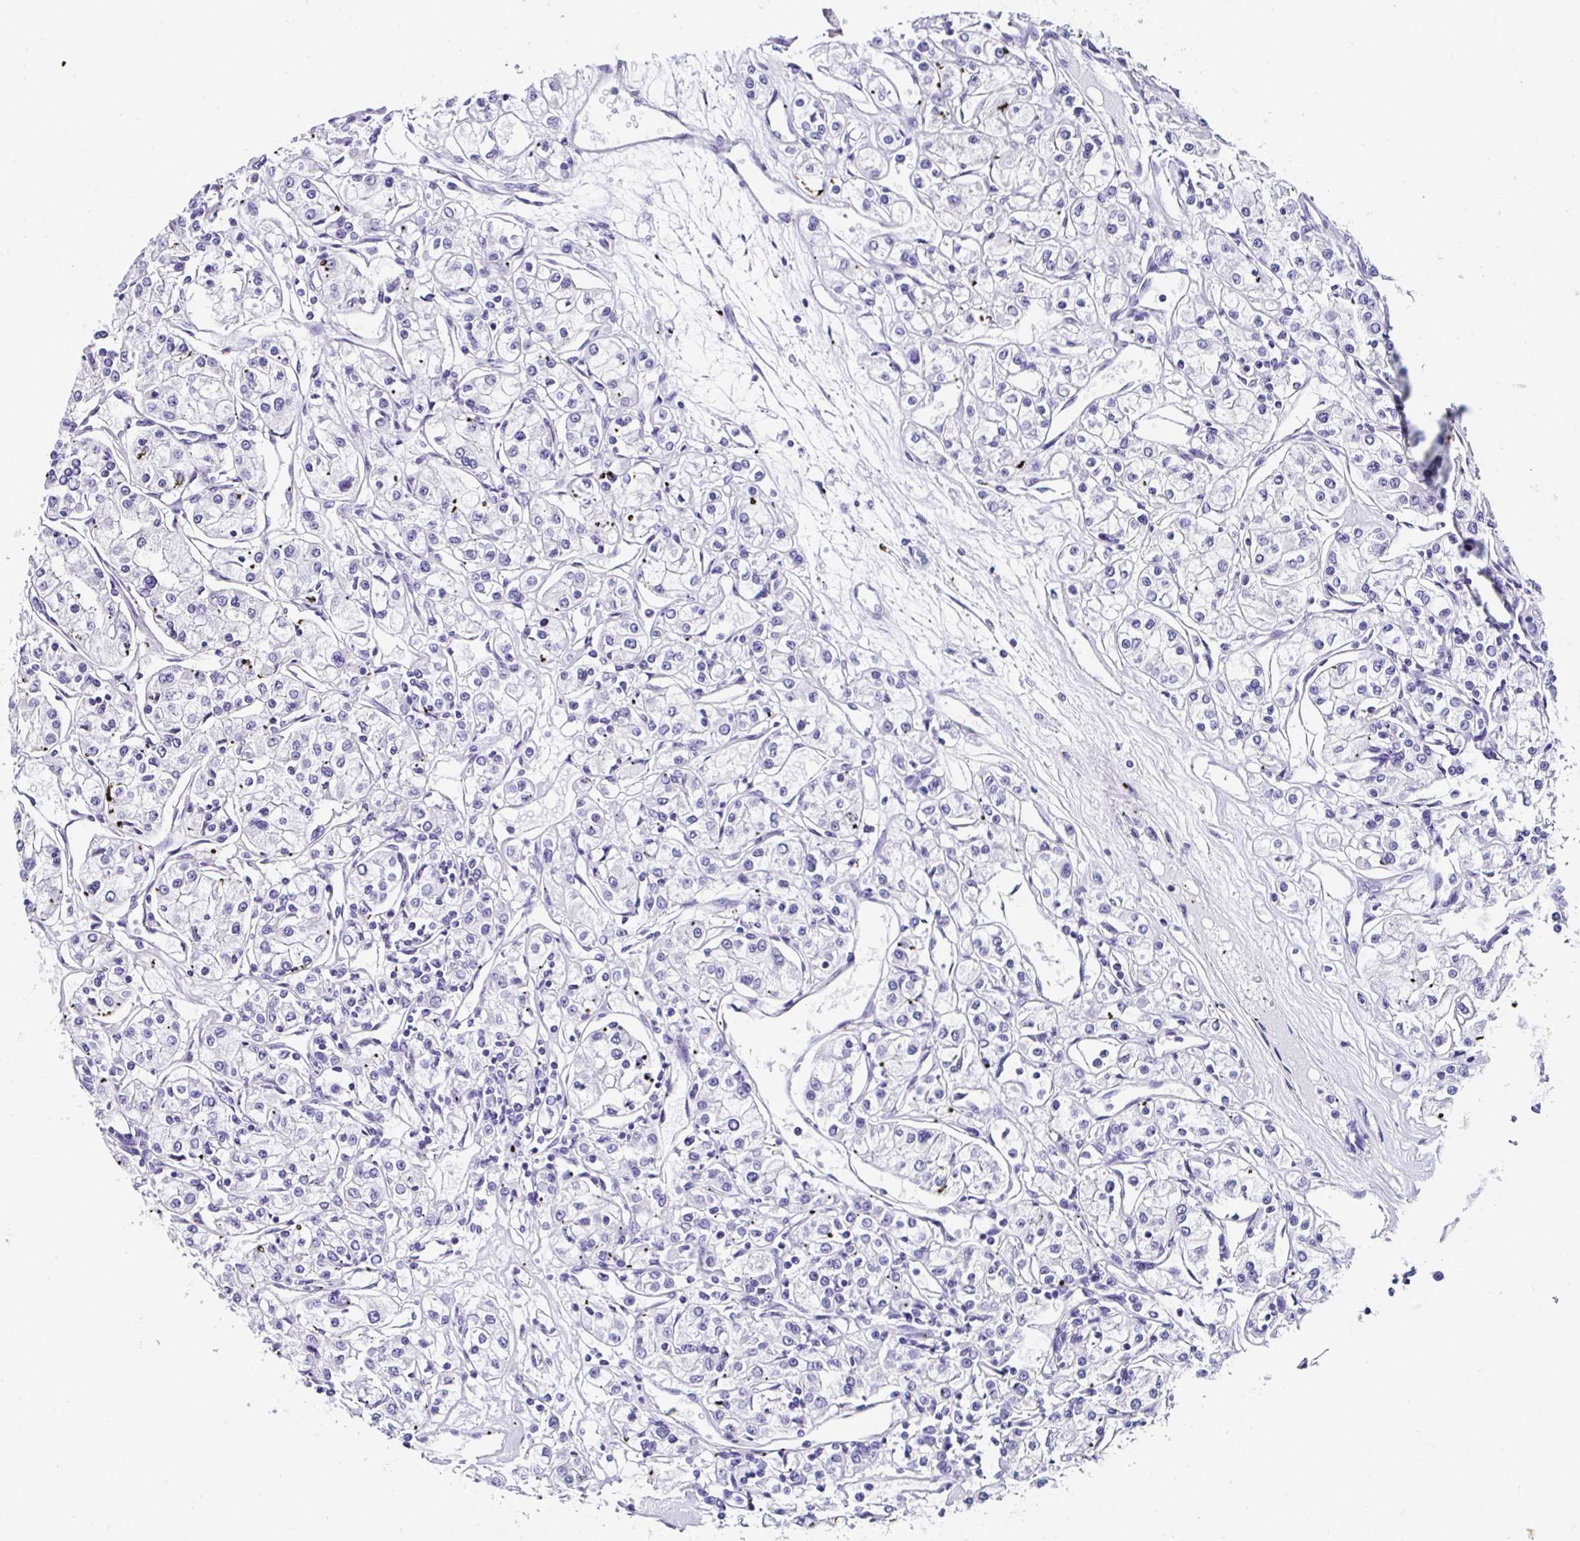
{"staining": {"intensity": "negative", "quantity": "none", "location": "none"}, "tissue": "renal cancer", "cell_type": "Tumor cells", "image_type": "cancer", "snomed": [{"axis": "morphology", "description": "Adenocarcinoma, NOS"}, {"axis": "topography", "description": "Kidney"}], "caption": "An immunohistochemistry (IHC) histopathology image of renal adenocarcinoma is shown. There is no staining in tumor cells of renal adenocarcinoma.", "gene": "UGT3A1", "patient": {"sex": "female", "age": 59}}